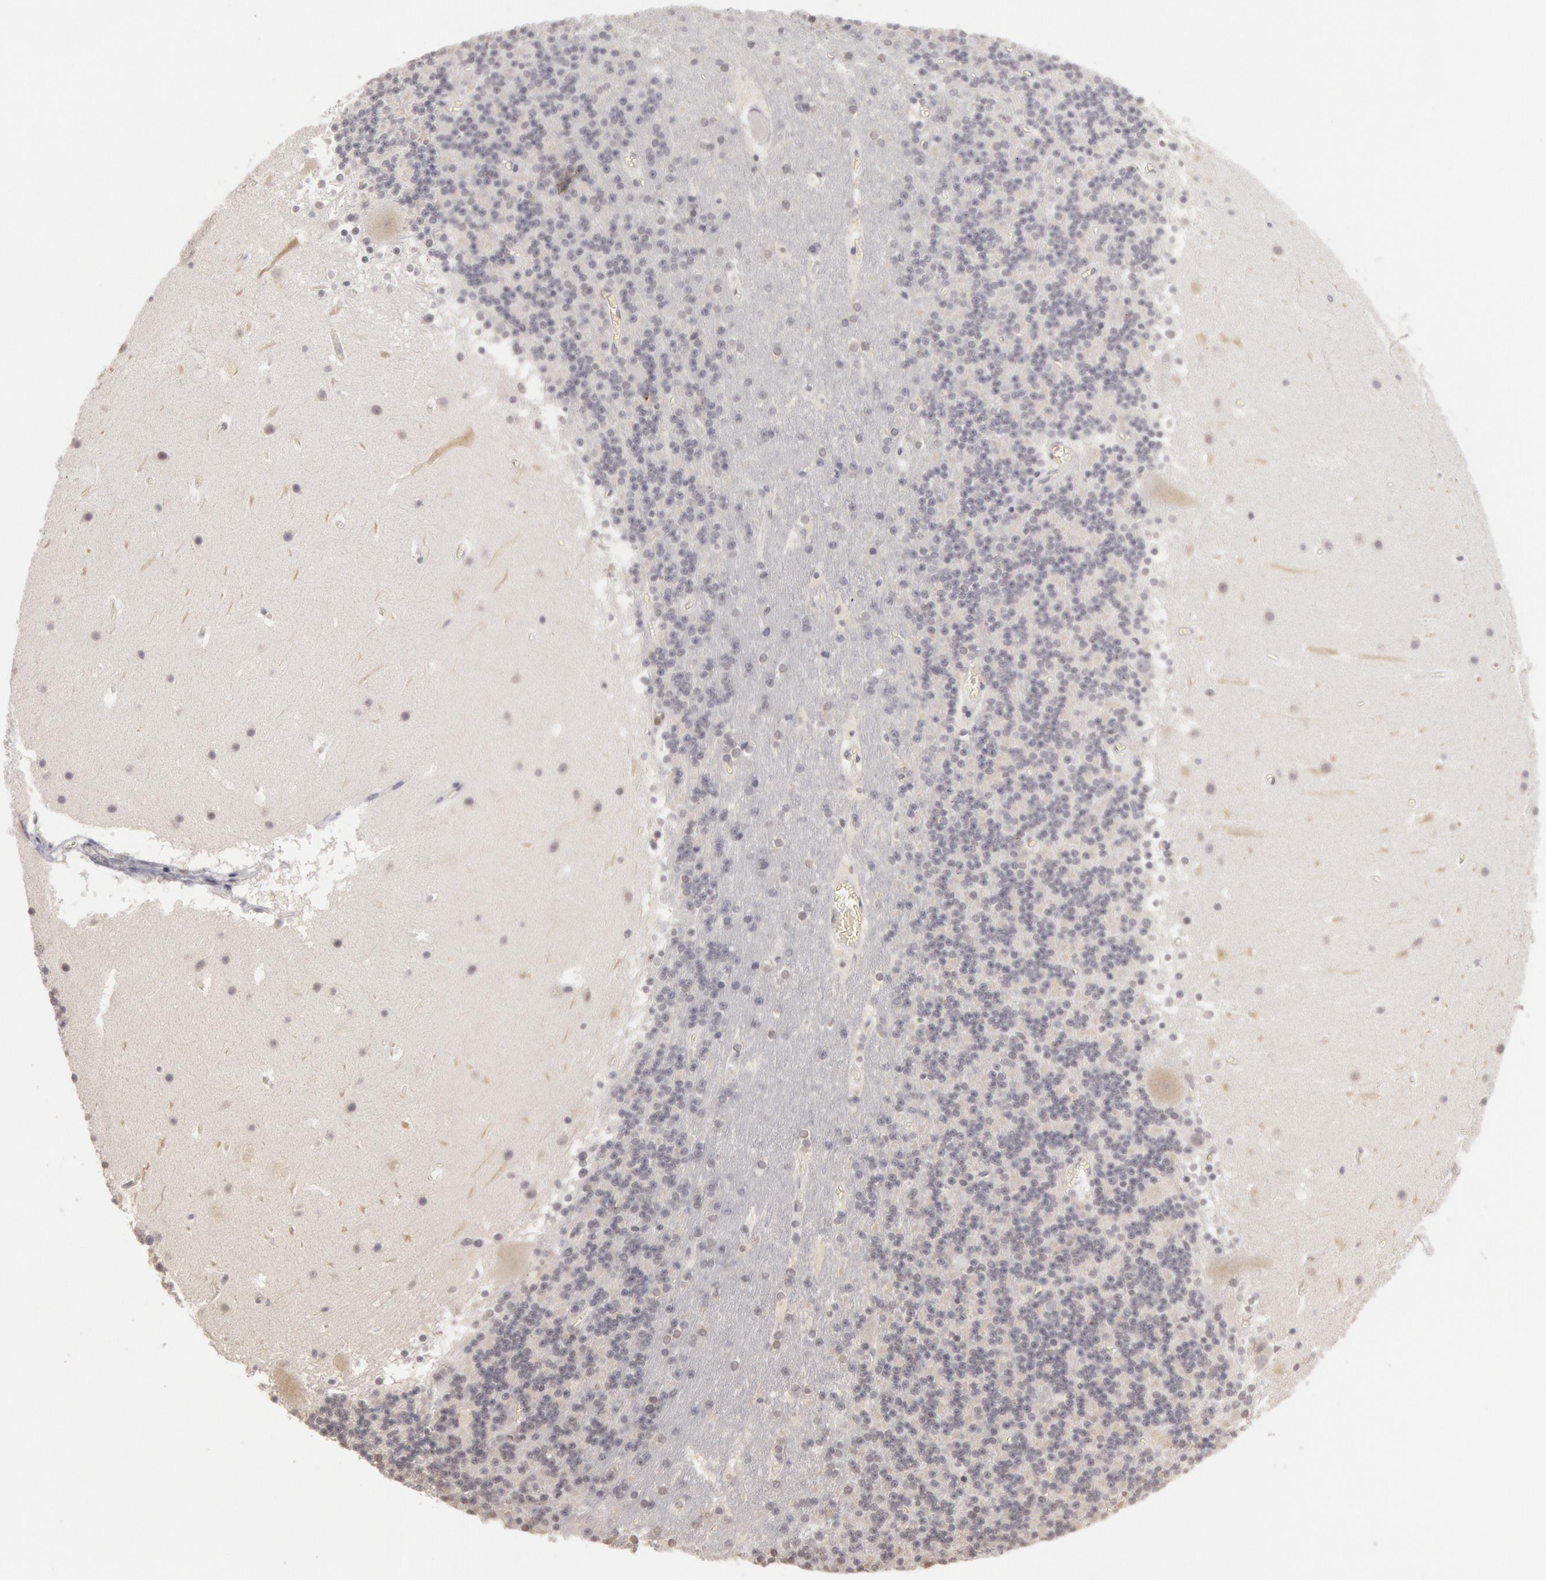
{"staining": {"intensity": "negative", "quantity": "none", "location": "none"}, "tissue": "cerebellum", "cell_type": "Cells in granular layer", "image_type": "normal", "snomed": [{"axis": "morphology", "description": "Normal tissue, NOS"}, {"axis": "topography", "description": "Cerebellum"}], "caption": "This image is of normal cerebellum stained with immunohistochemistry to label a protein in brown with the nuclei are counter-stained blue. There is no staining in cells in granular layer.", "gene": "RIMBP3B", "patient": {"sex": "male", "age": 45}}